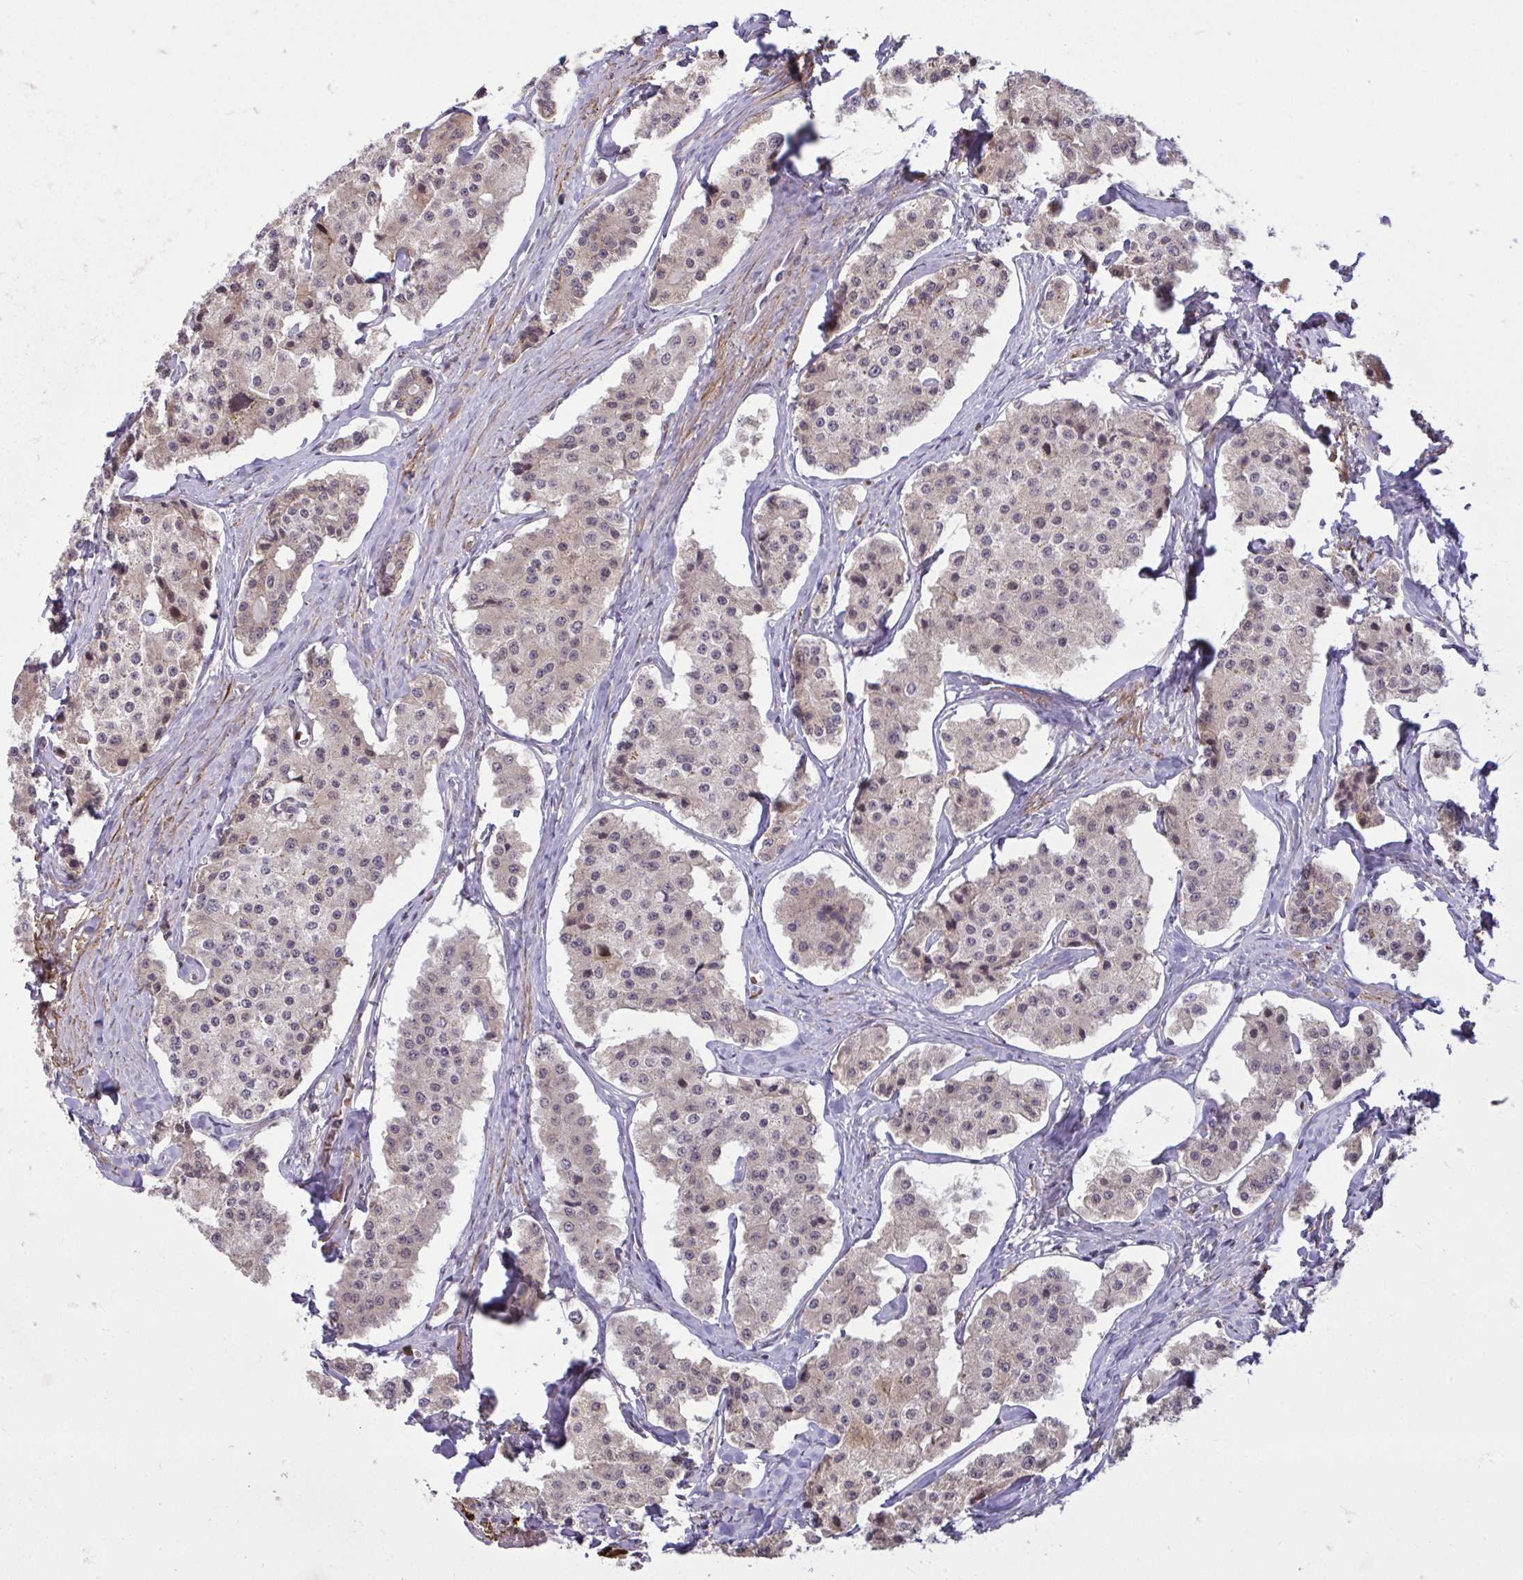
{"staining": {"intensity": "weak", "quantity": ">75%", "location": "cytoplasmic/membranous,nuclear"}, "tissue": "carcinoid", "cell_type": "Tumor cells", "image_type": "cancer", "snomed": [{"axis": "morphology", "description": "Carcinoid, malignant, NOS"}, {"axis": "topography", "description": "Small intestine"}], "caption": "Human carcinoid stained with a brown dye demonstrates weak cytoplasmic/membranous and nuclear positive staining in about >75% of tumor cells.", "gene": "ZSCAN9", "patient": {"sex": "female", "age": 65}}